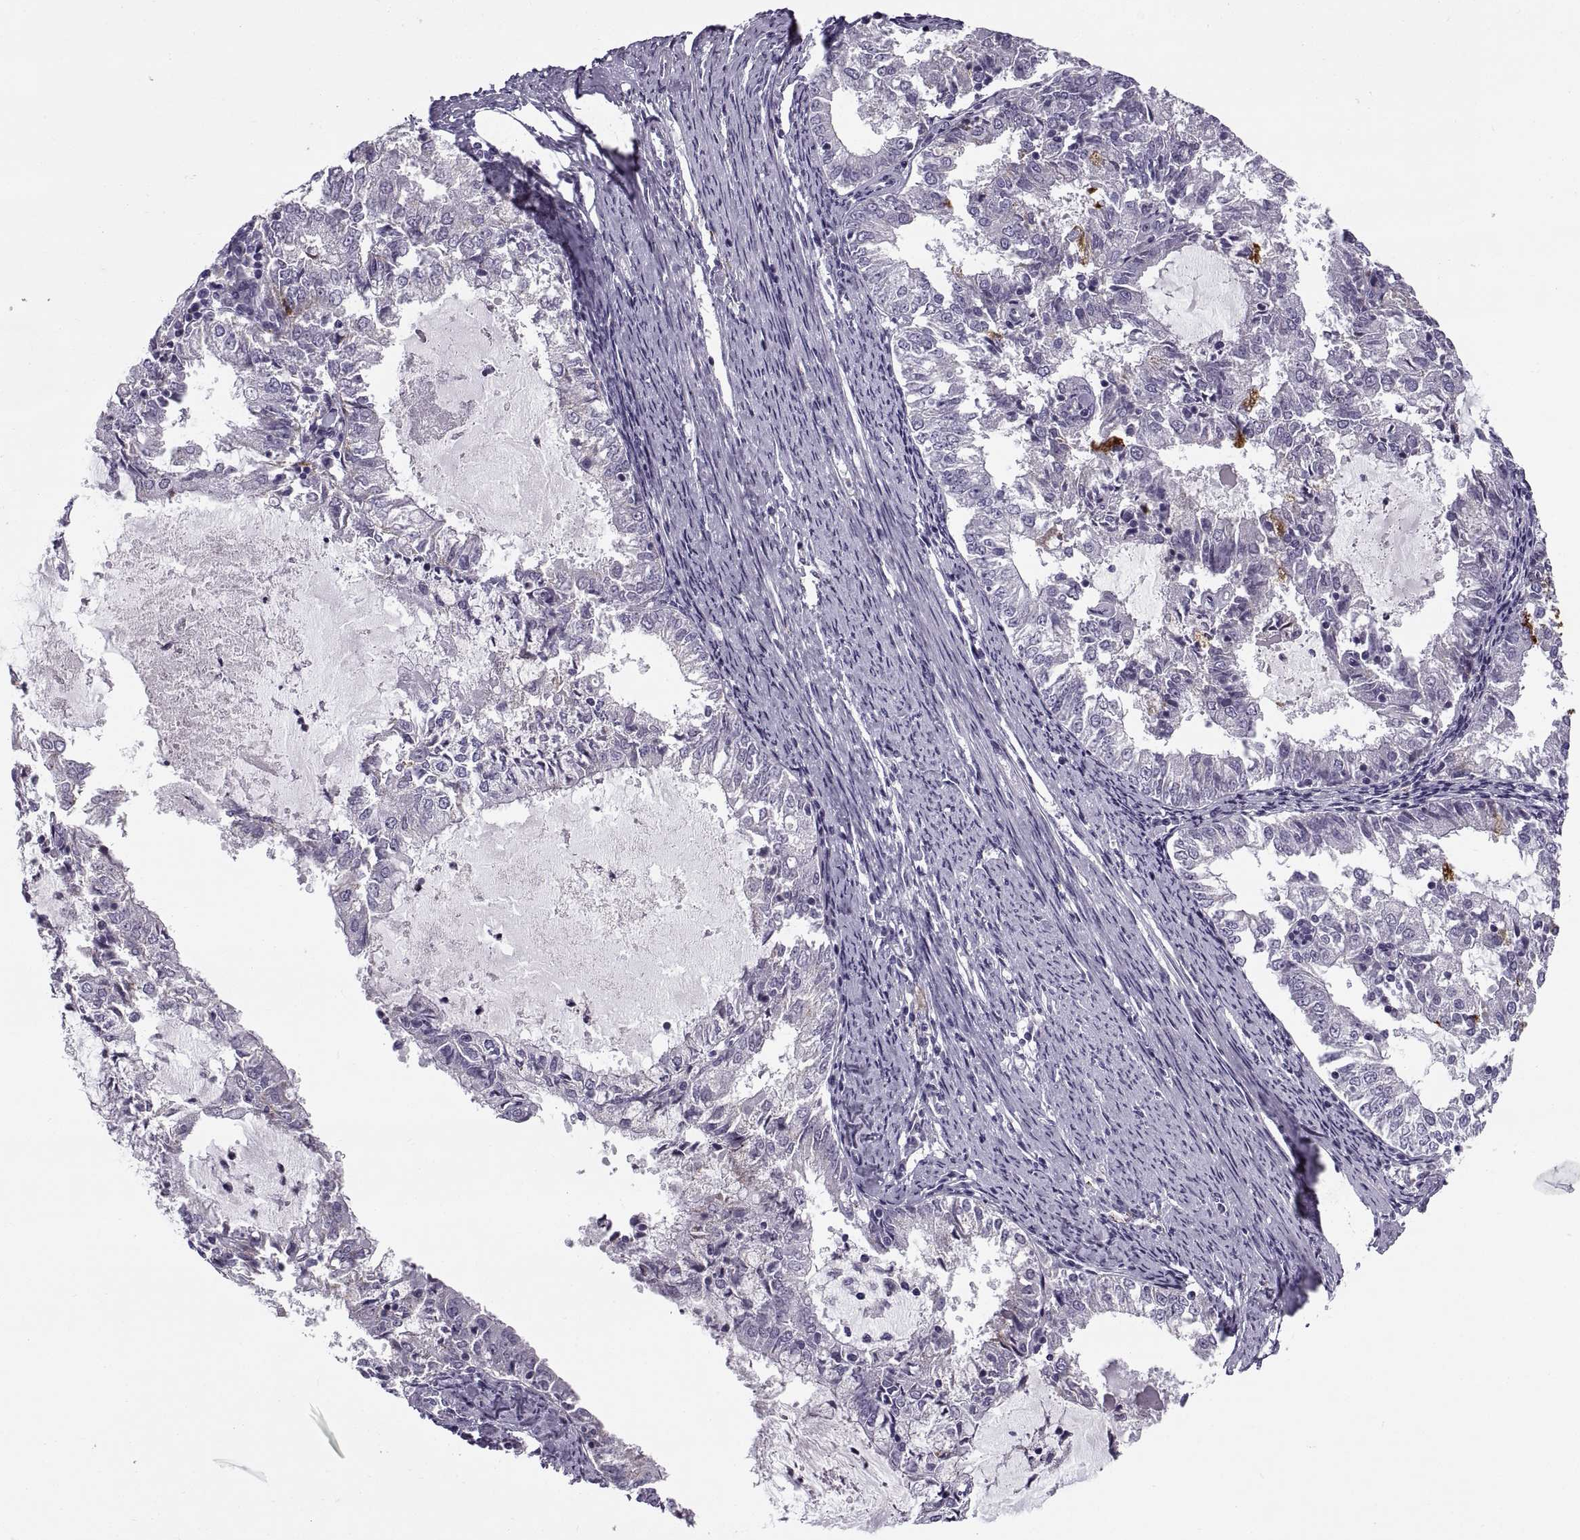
{"staining": {"intensity": "negative", "quantity": "none", "location": "none"}, "tissue": "endometrial cancer", "cell_type": "Tumor cells", "image_type": "cancer", "snomed": [{"axis": "morphology", "description": "Adenocarcinoma, NOS"}, {"axis": "topography", "description": "Endometrium"}], "caption": "Tumor cells are negative for brown protein staining in endometrial cancer. The staining is performed using DAB brown chromogen with nuclei counter-stained in using hematoxylin.", "gene": "CALCR", "patient": {"sex": "female", "age": 57}}